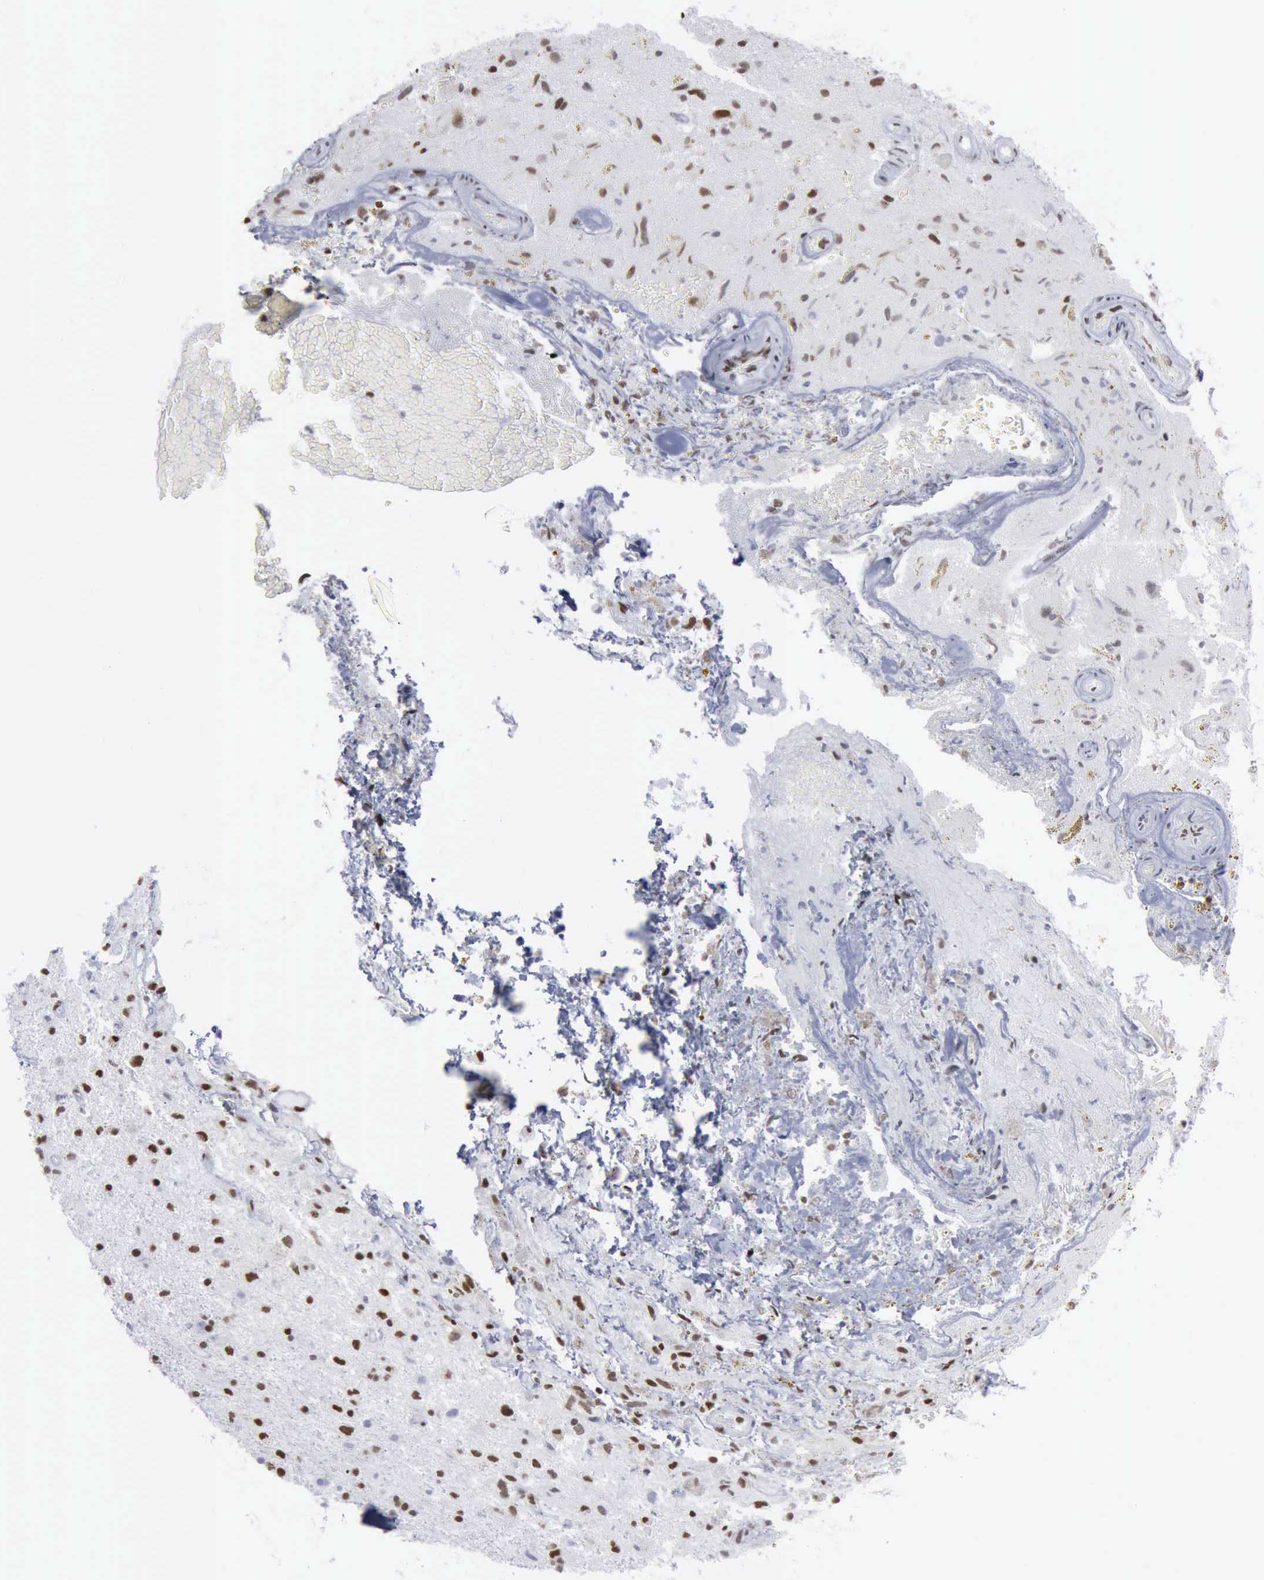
{"staining": {"intensity": "strong", "quantity": ">75%", "location": "nuclear"}, "tissue": "glioma", "cell_type": "Tumor cells", "image_type": "cancer", "snomed": [{"axis": "morphology", "description": "Glioma, malignant, High grade"}, {"axis": "topography", "description": "Brain"}], "caption": "Immunohistochemistry image of glioma stained for a protein (brown), which displays high levels of strong nuclear staining in approximately >75% of tumor cells.", "gene": "XPA", "patient": {"sex": "male", "age": 48}}